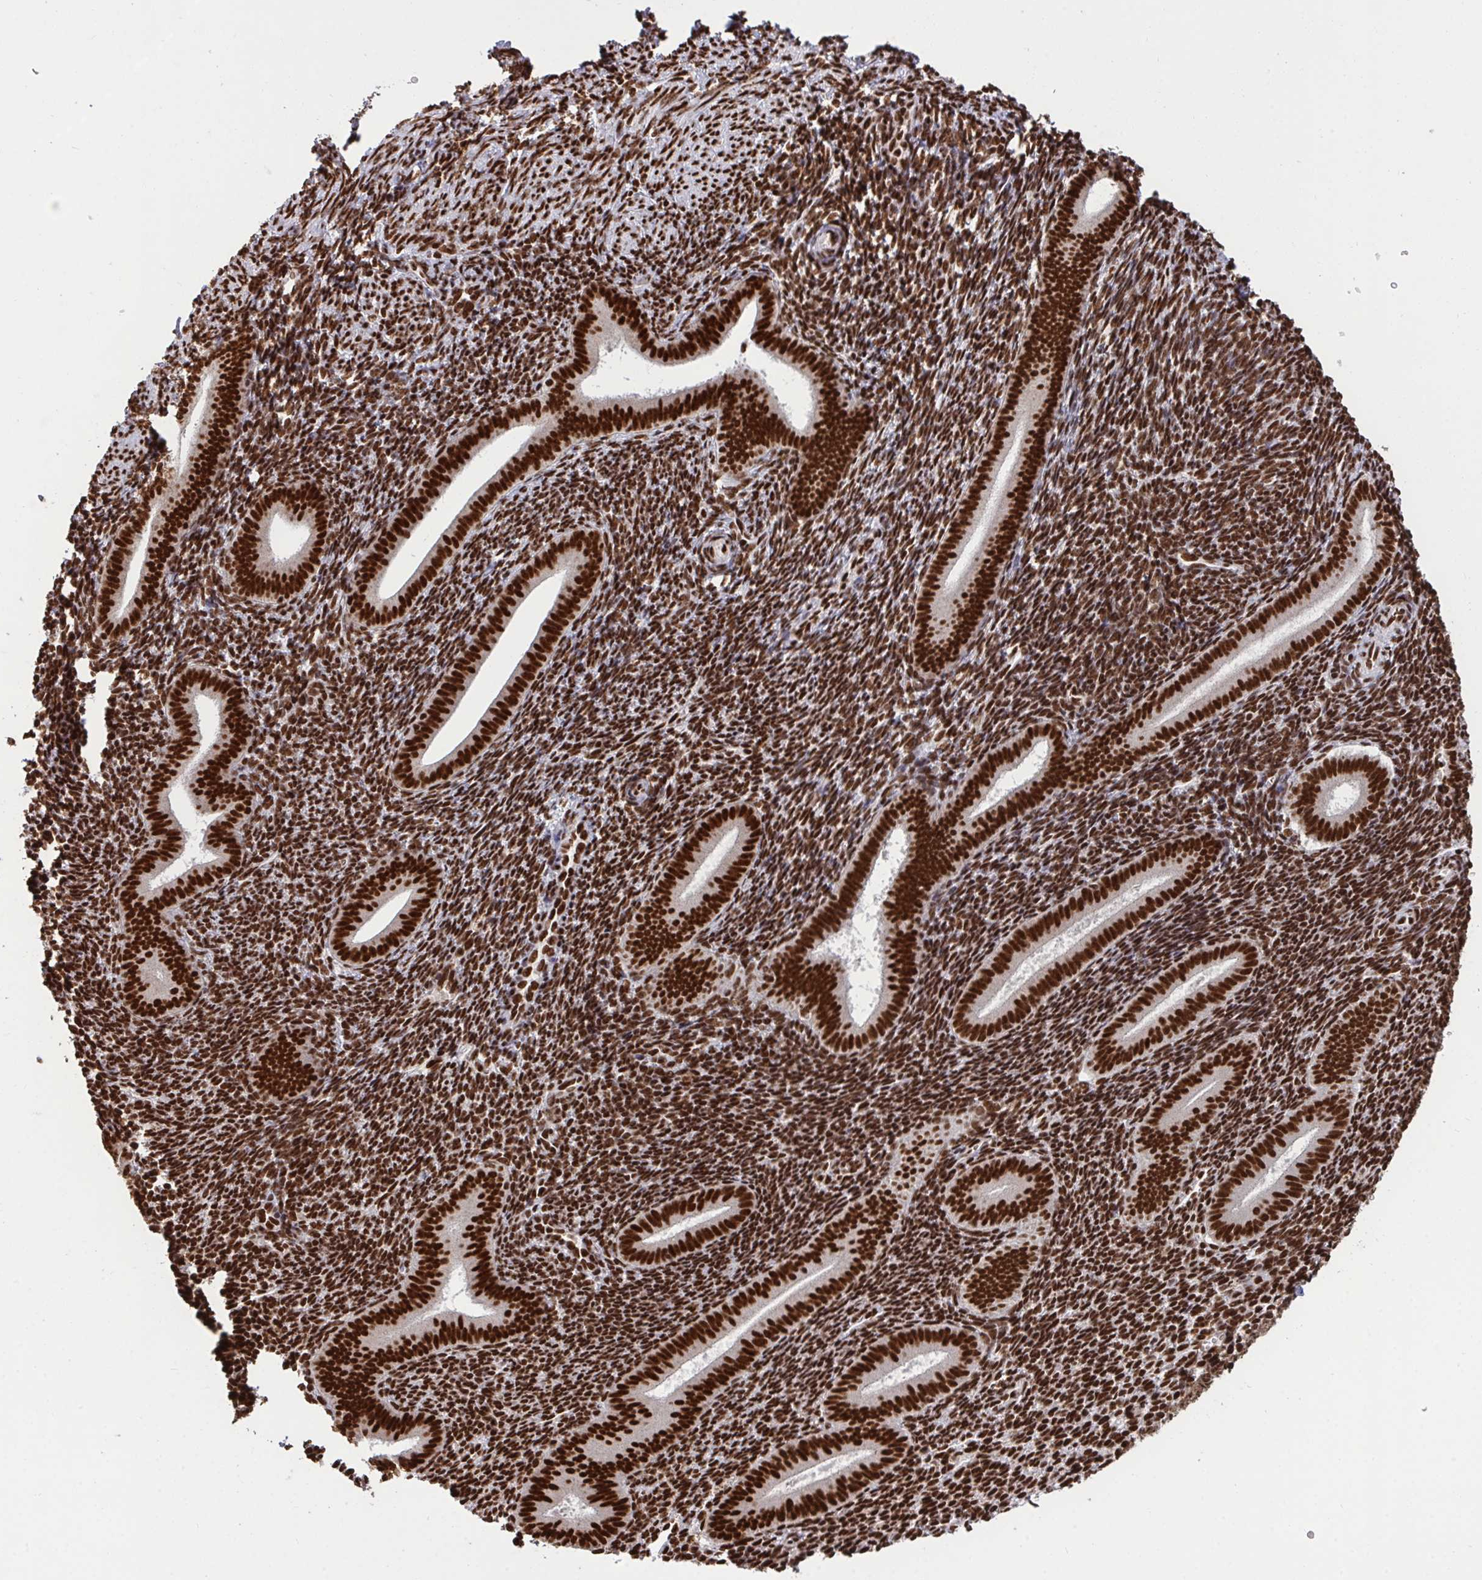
{"staining": {"intensity": "strong", "quantity": ">75%", "location": "nuclear"}, "tissue": "endometrium", "cell_type": "Cells in endometrial stroma", "image_type": "normal", "snomed": [{"axis": "morphology", "description": "Normal tissue, NOS"}, {"axis": "topography", "description": "Endometrium"}], "caption": "Immunohistochemical staining of normal endometrium reveals strong nuclear protein staining in about >75% of cells in endometrial stroma.", "gene": "ENSG00000268083", "patient": {"sex": "female", "age": 25}}